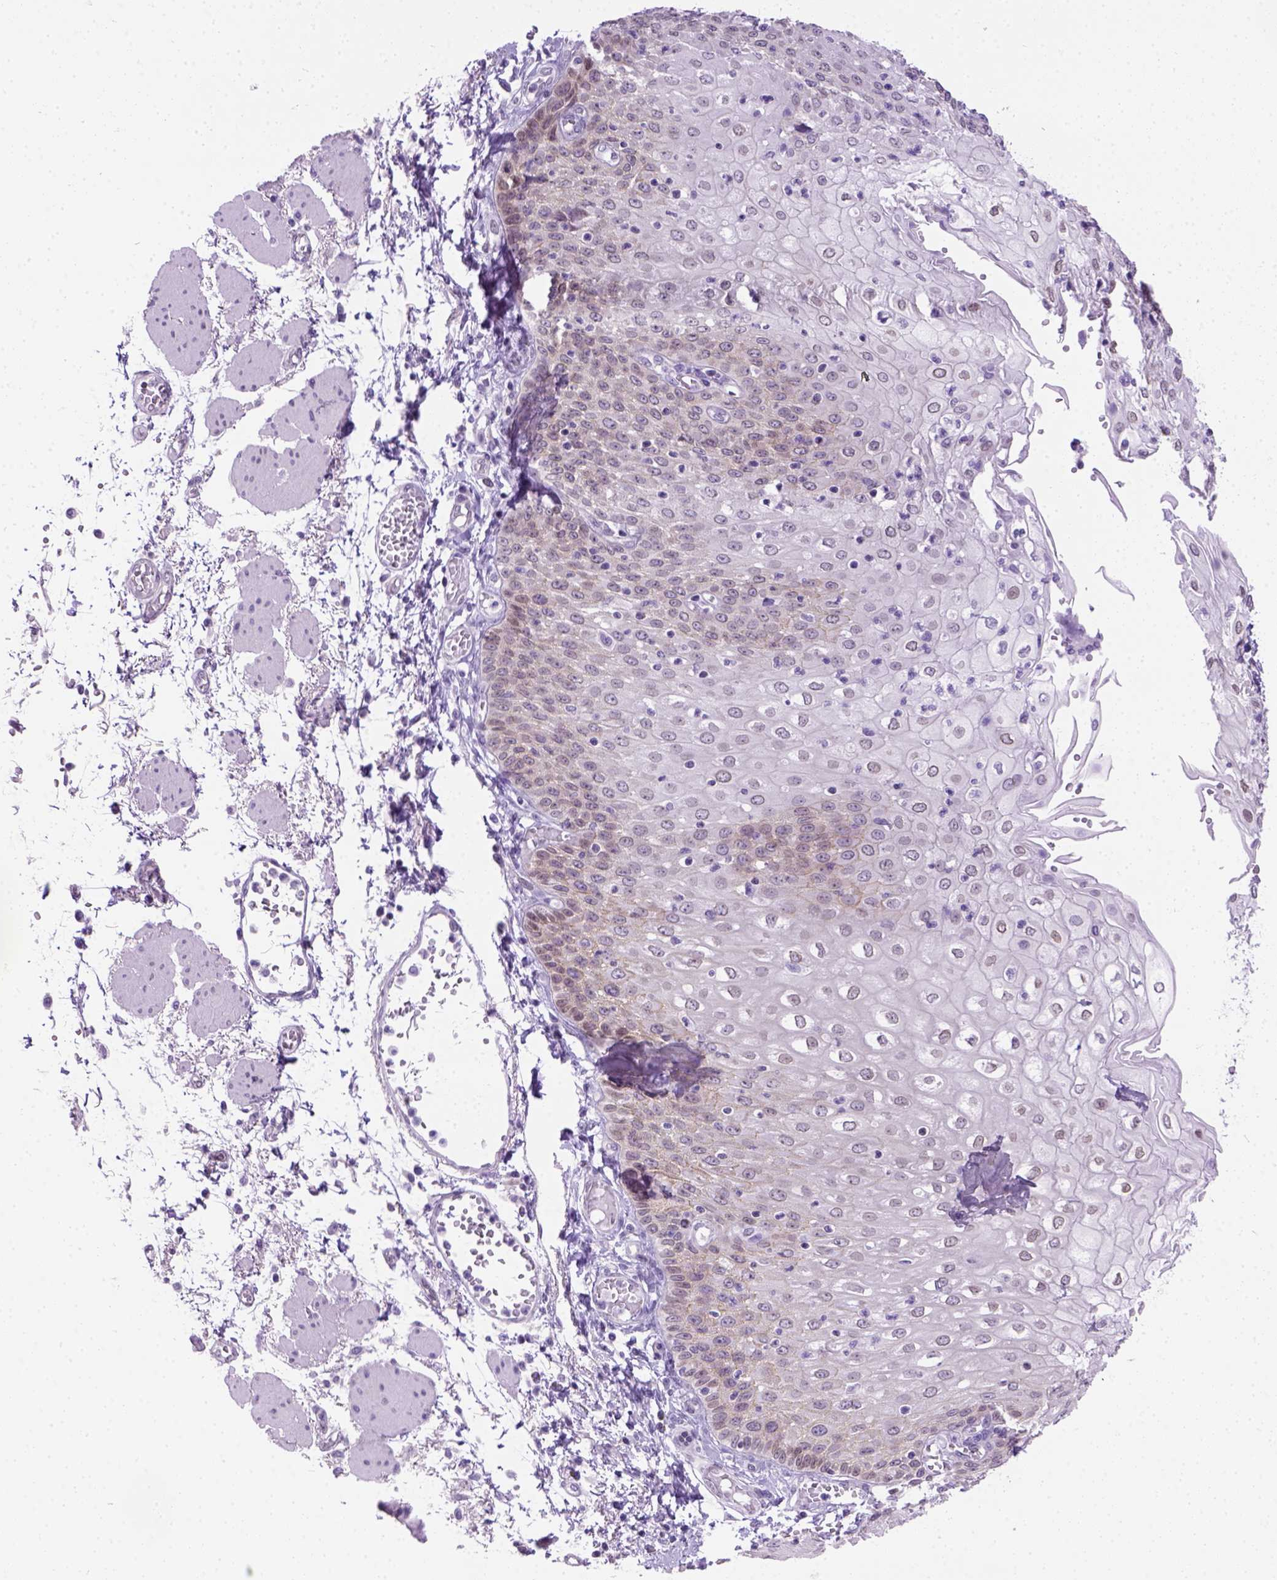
{"staining": {"intensity": "weak", "quantity": "<25%", "location": "cytoplasmic/membranous"}, "tissue": "esophagus", "cell_type": "Squamous epithelial cells", "image_type": "normal", "snomed": [{"axis": "morphology", "description": "Normal tissue, NOS"}, {"axis": "morphology", "description": "Adenocarcinoma, NOS"}, {"axis": "topography", "description": "Esophagus"}], "caption": "Squamous epithelial cells show no significant expression in unremarkable esophagus.", "gene": "FAM184B", "patient": {"sex": "male", "age": 81}}